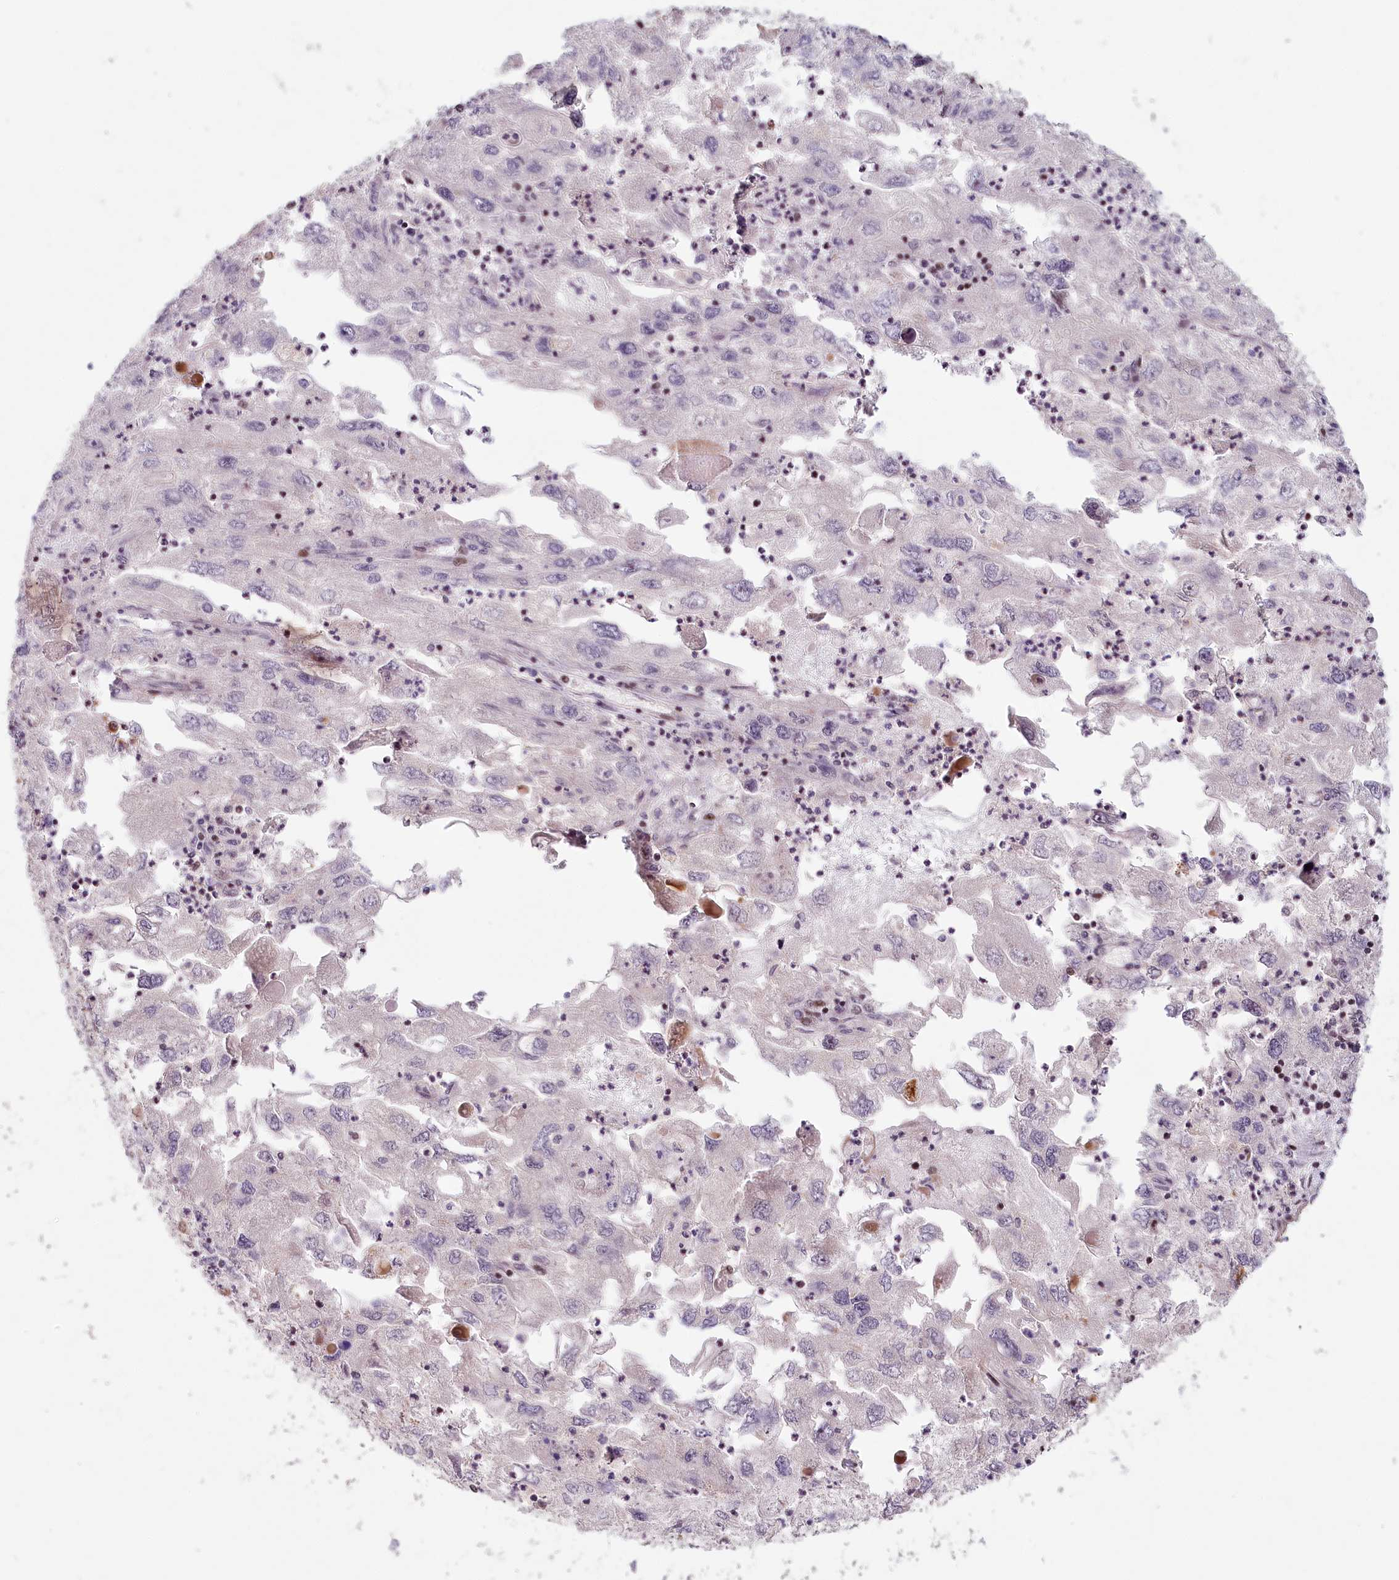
{"staining": {"intensity": "negative", "quantity": "none", "location": "none"}, "tissue": "endometrial cancer", "cell_type": "Tumor cells", "image_type": "cancer", "snomed": [{"axis": "morphology", "description": "Adenocarcinoma, NOS"}, {"axis": "topography", "description": "Endometrium"}], "caption": "Tumor cells show no significant protein positivity in endometrial adenocarcinoma.", "gene": "FAM204A", "patient": {"sex": "female", "age": 49}}